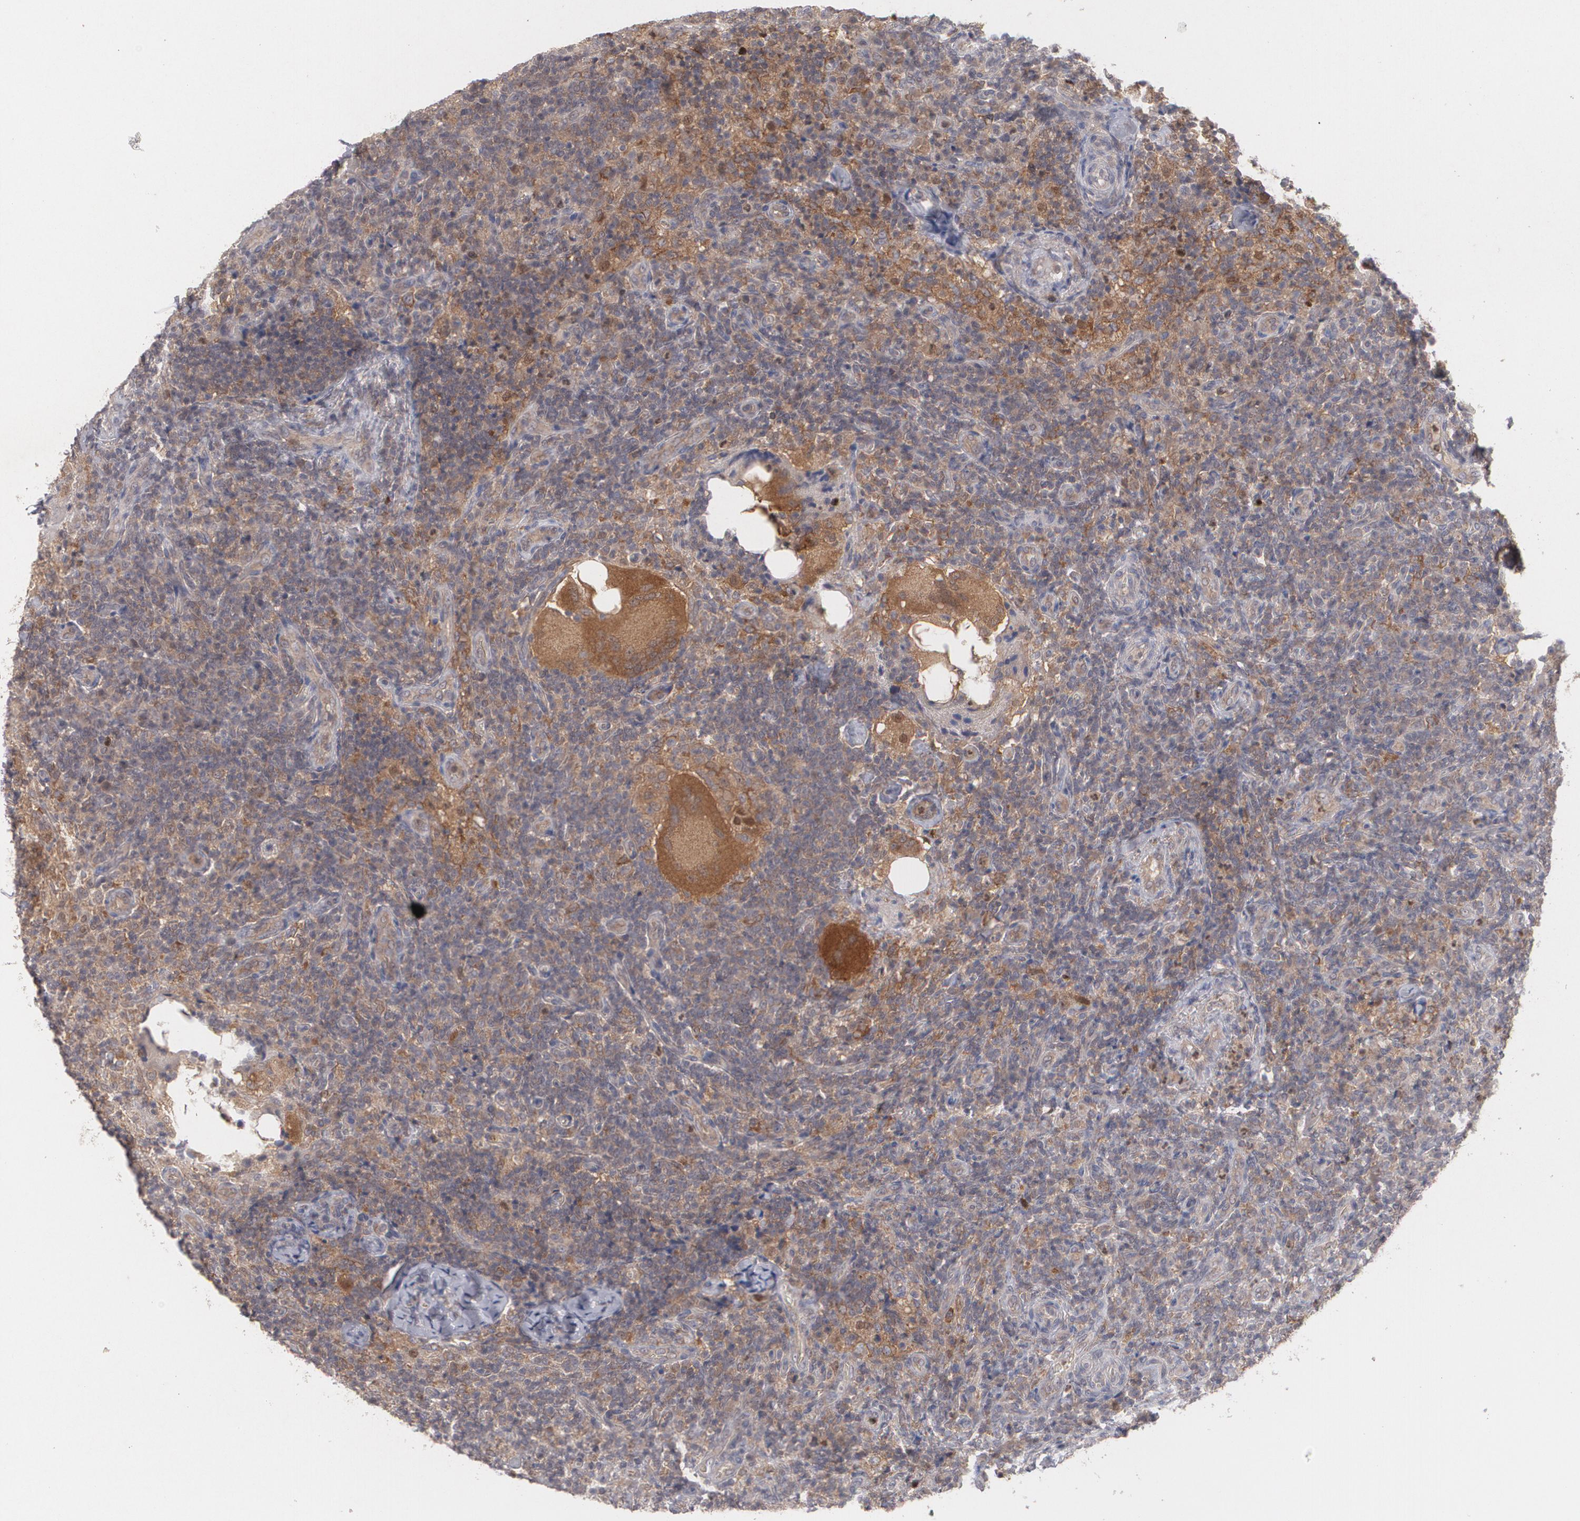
{"staining": {"intensity": "moderate", "quantity": ">75%", "location": "cytoplasmic/membranous"}, "tissue": "lymph node", "cell_type": "Non-germinal center cells", "image_type": "normal", "snomed": [{"axis": "morphology", "description": "Normal tissue, NOS"}, {"axis": "morphology", "description": "Inflammation, NOS"}, {"axis": "topography", "description": "Lymph node"}], "caption": "Protein staining of unremarkable lymph node demonstrates moderate cytoplasmic/membranous staining in approximately >75% of non-germinal center cells. Nuclei are stained in blue.", "gene": "HTT", "patient": {"sex": "male", "age": 46}}